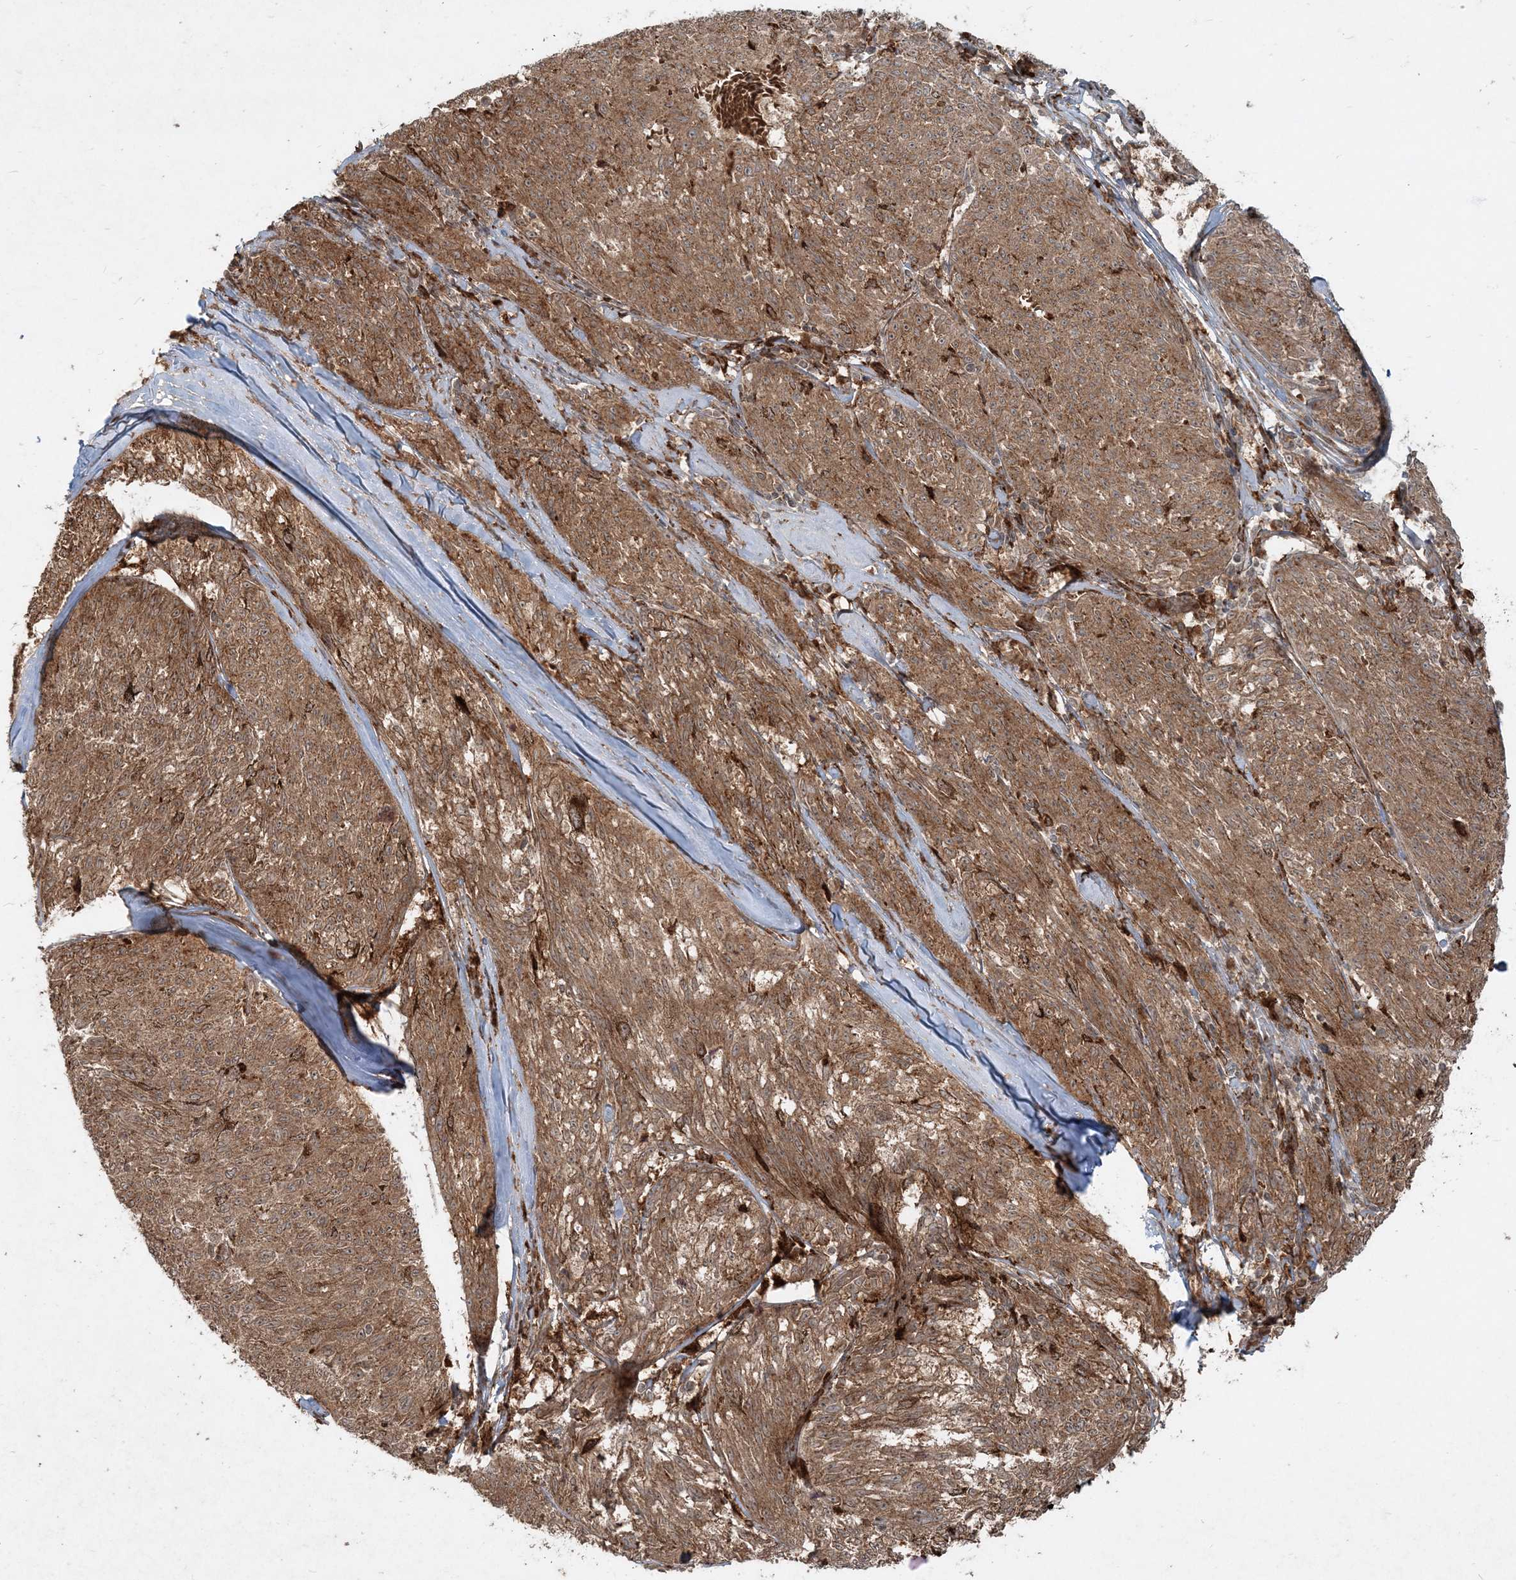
{"staining": {"intensity": "moderate", "quantity": ">75%", "location": "cytoplasmic/membranous"}, "tissue": "melanoma", "cell_type": "Tumor cells", "image_type": "cancer", "snomed": [{"axis": "morphology", "description": "Malignant melanoma, NOS"}, {"axis": "topography", "description": "Skin"}], "caption": "A histopathology image of human melanoma stained for a protein demonstrates moderate cytoplasmic/membranous brown staining in tumor cells.", "gene": "NARS1", "patient": {"sex": "female", "age": 72}}